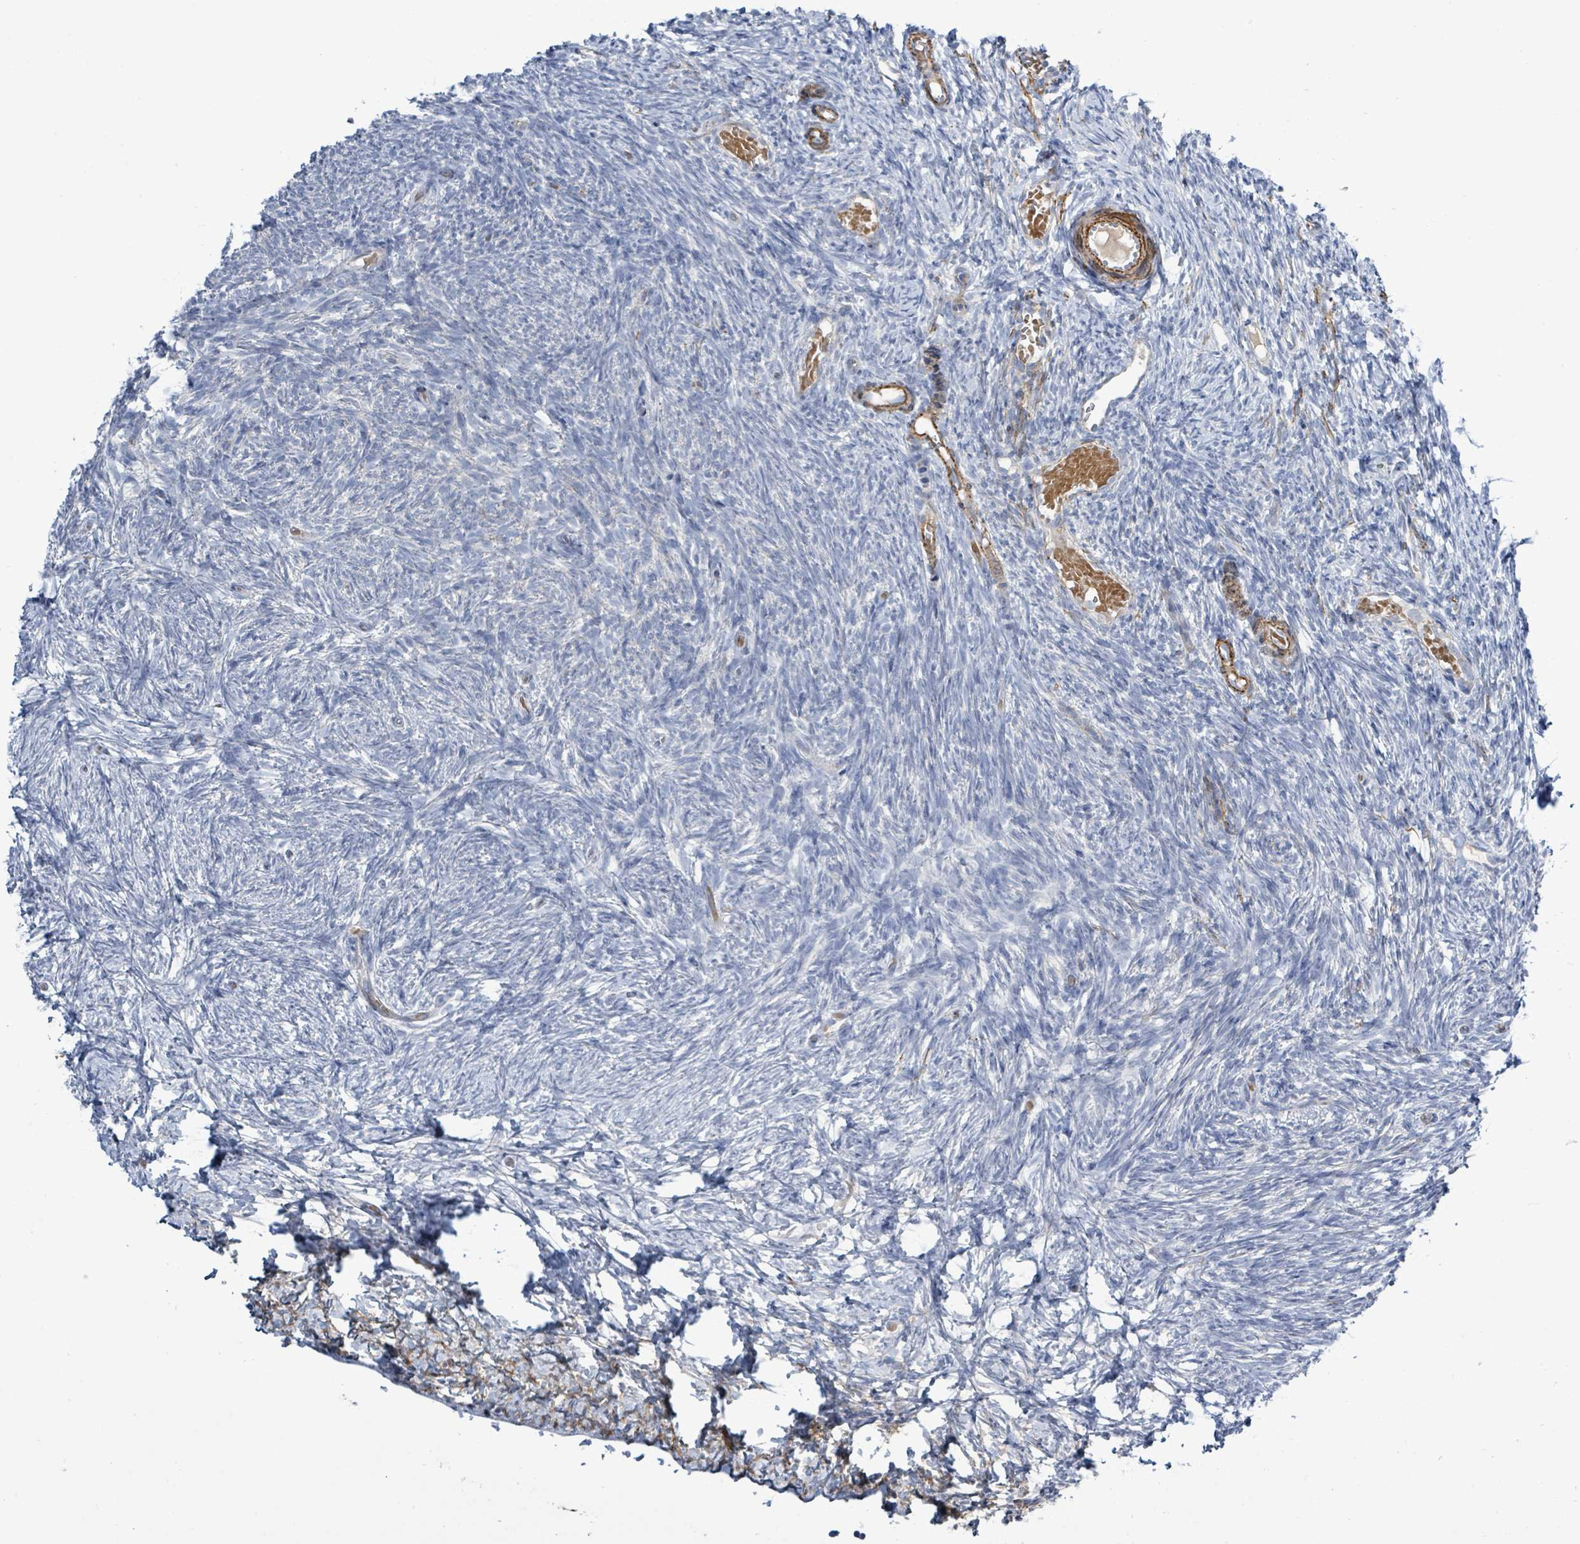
{"staining": {"intensity": "negative", "quantity": "none", "location": "none"}, "tissue": "ovary", "cell_type": "Follicle cells", "image_type": "normal", "snomed": [{"axis": "morphology", "description": "Normal tissue, NOS"}, {"axis": "topography", "description": "Ovary"}], "caption": "Protein analysis of benign ovary demonstrates no significant expression in follicle cells. (DAB immunohistochemistry visualized using brightfield microscopy, high magnification).", "gene": "DMRTC1B", "patient": {"sex": "female", "age": 39}}